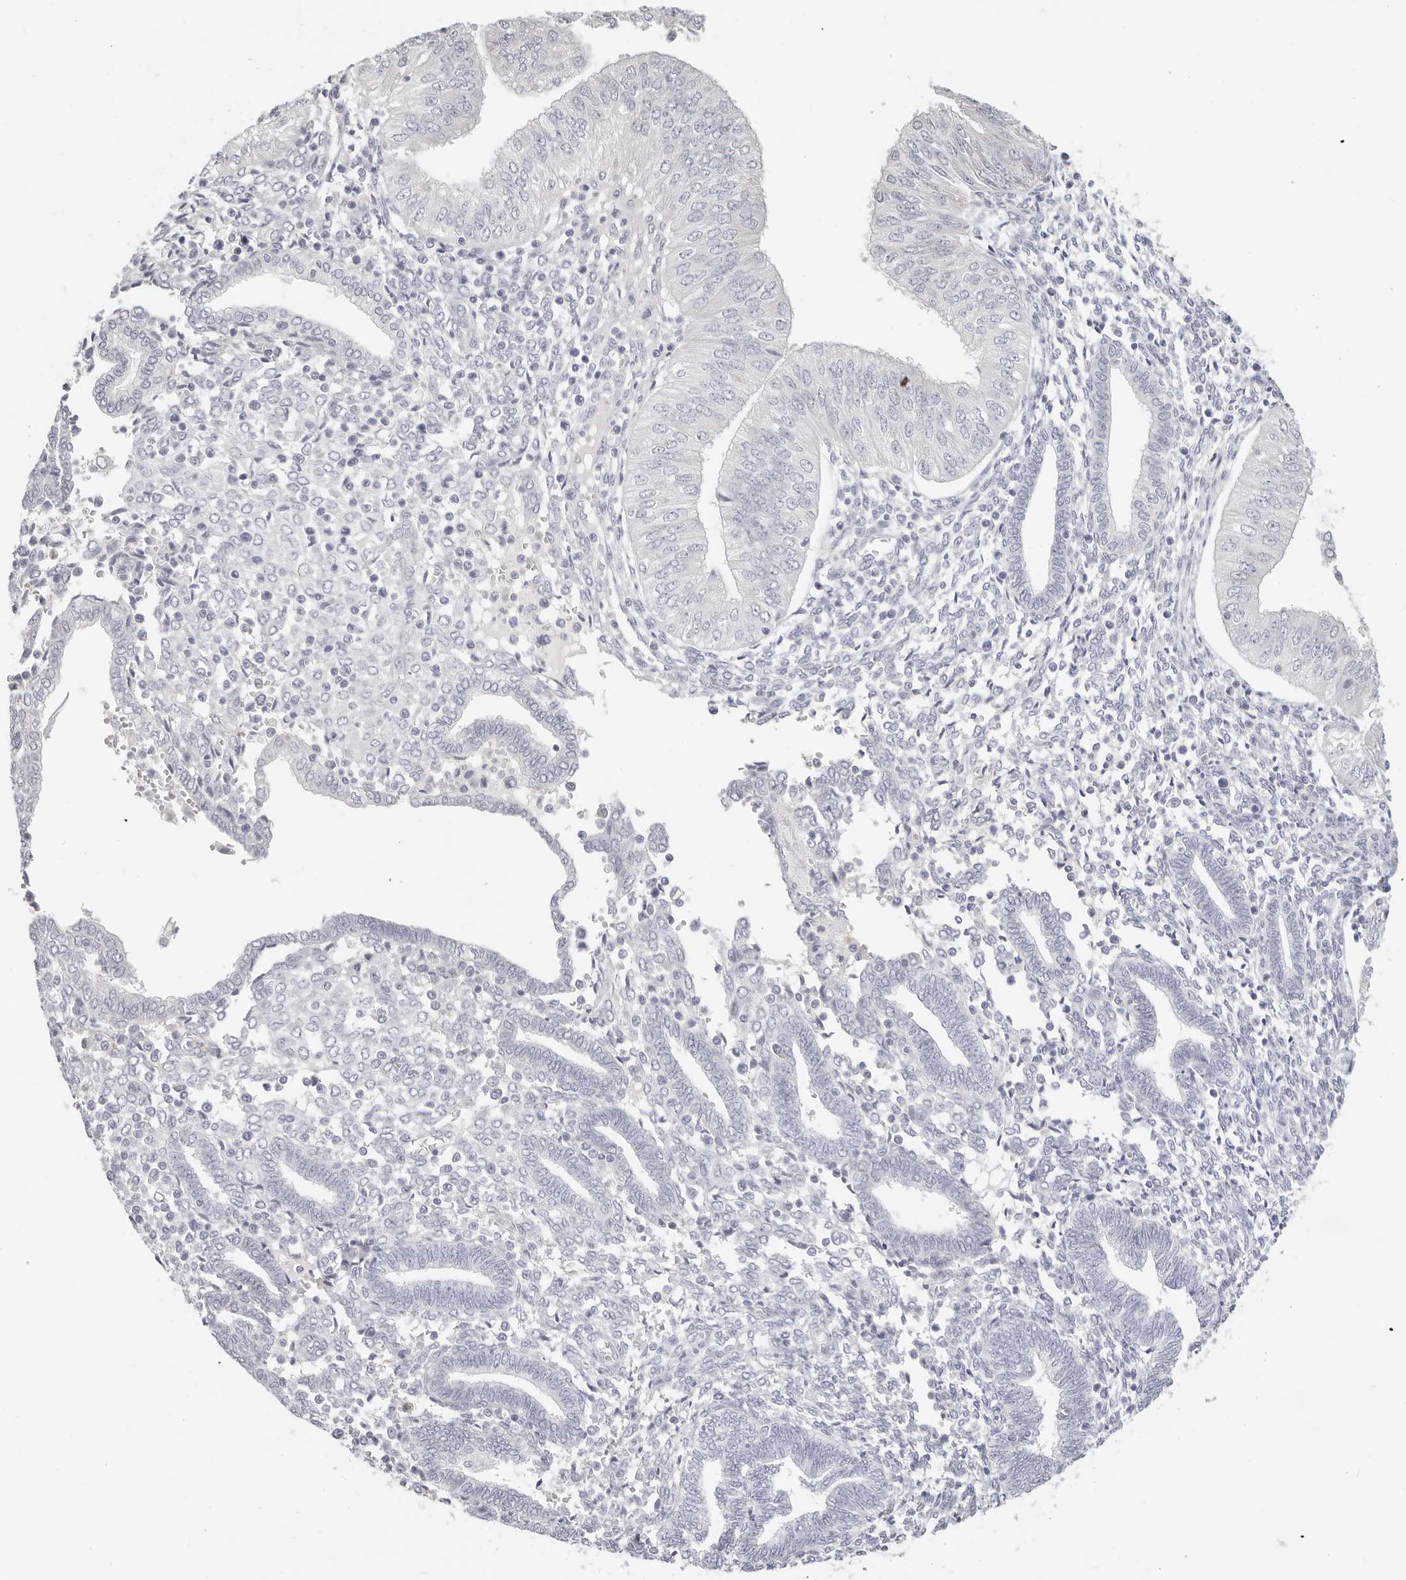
{"staining": {"intensity": "negative", "quantity": "none", "location": "none"}, "tissue": "endometrial cancer", "cell_type": "Tumor cells", "image_type": "cancer", "snomed": [{"axis": "morphology", "description": "Normal tissue, NOS"}, {"axis": "morphology", "description": "Adenocarcinoma, NOS"}, {"axis": "topography", "description": "Endometrium"}], "caption": "High power microscopy photomicrograph of an IHC photomicrograph of endometrial cancer, revealing no significant positivity in tumor cells.", "gene": "ASCL1", "patient": {"sex": "female", "age": 53}}